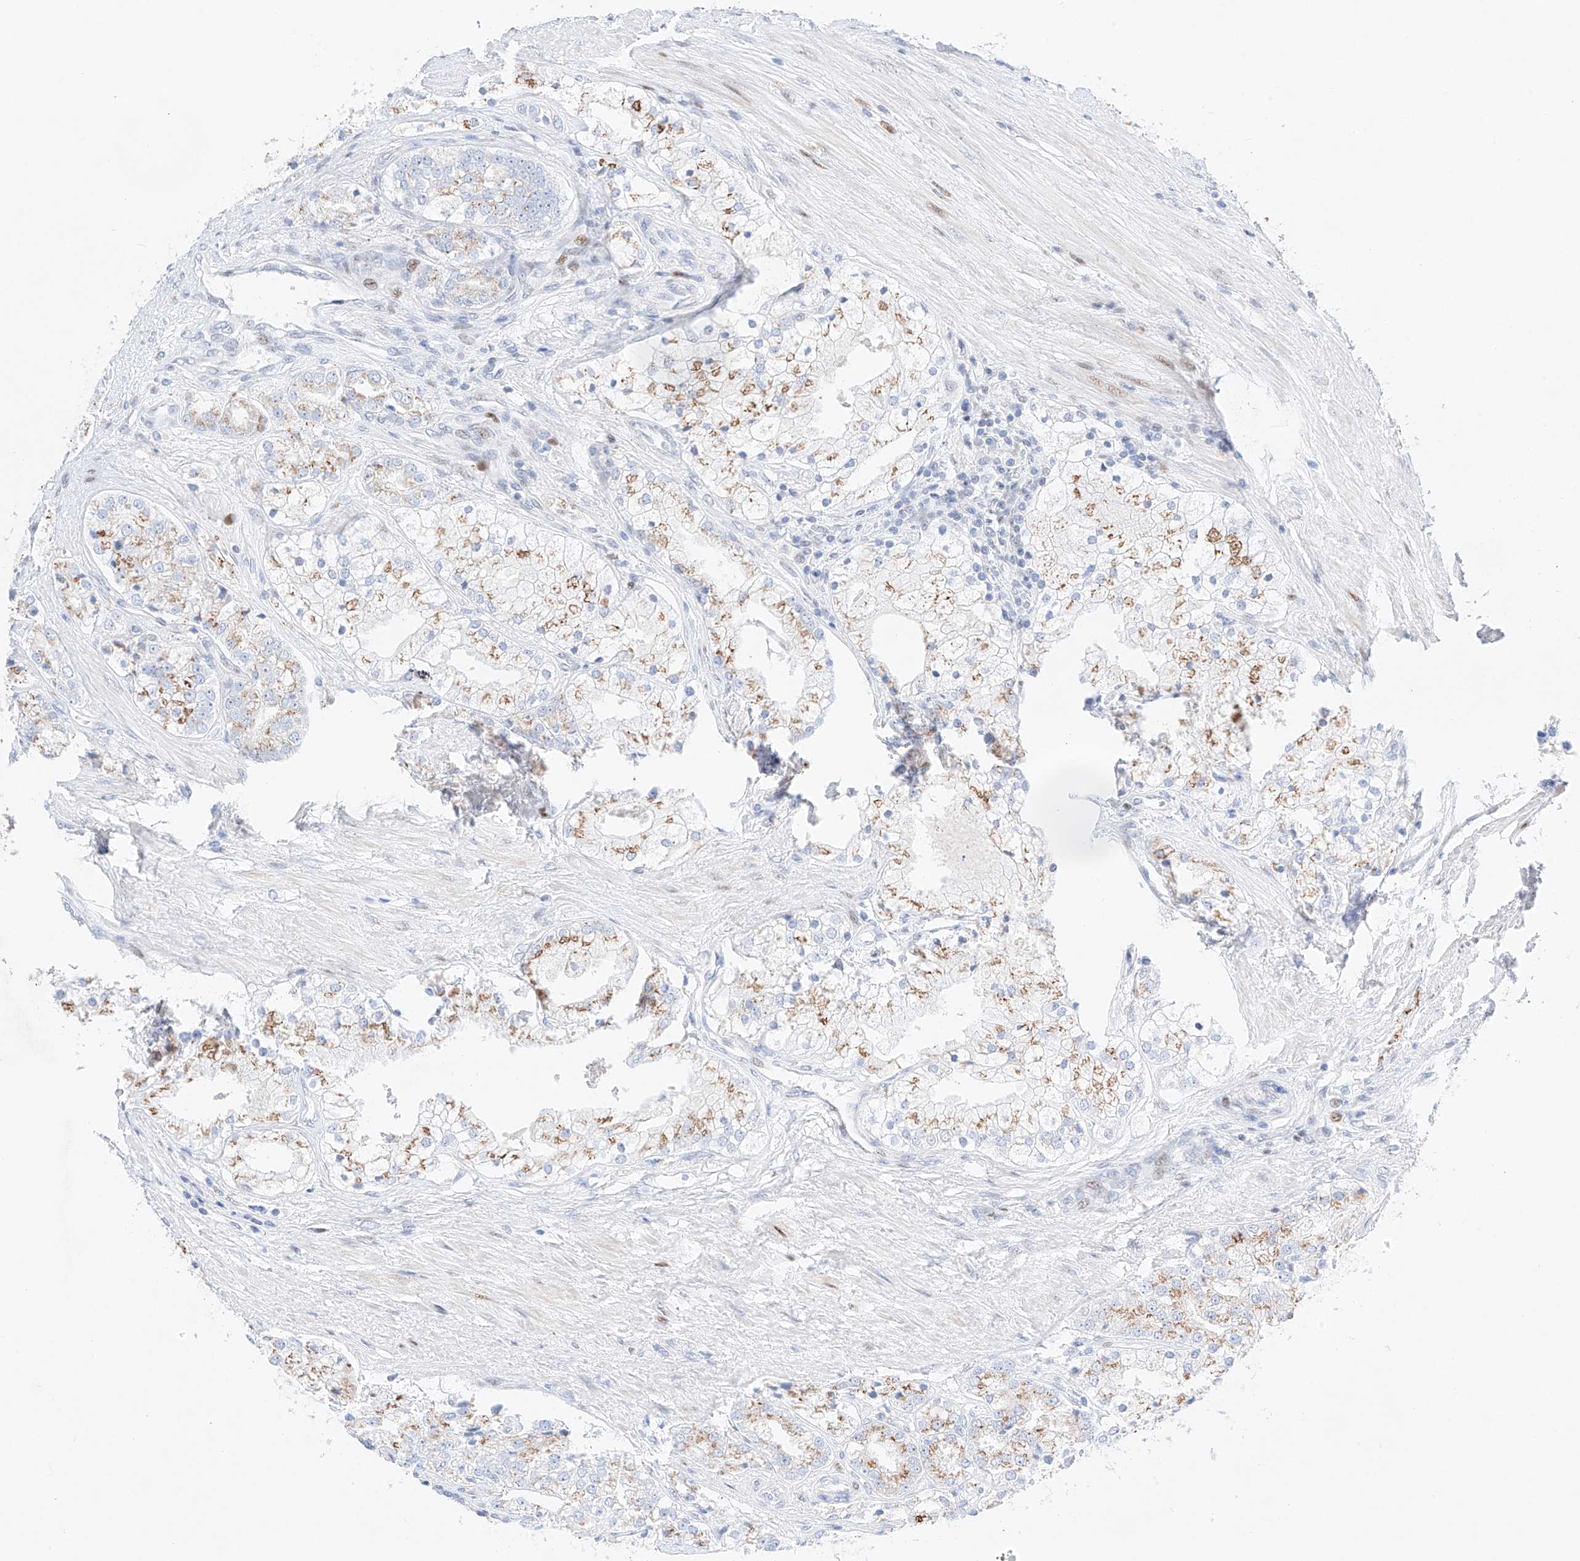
{"staining": {"intensity": "moderate", "quantity": ">75%", "location": "cytoplasmic/membranous"}, "tissue": "prostate cancer", "cell_type": "Tumor cells", "image_type": "cancer", "snomed": [{"axis": "morphology", "description": "Adenocarcinoma, High grade"}, {"axis": "topography", "description": "Prostate"}], "caption": "High-magnification brightfield microscopy of high-grade adenocarcinoma (prostate) stained with DAB (3,3'-diaminobenzidine) (brown) and counterstained with hematoxylin (blue). tumor cells exhibit moderate cytoplasmic/membranous staining is present in approximately>75% of cells.", "gene": "NT5C3B", "patient": {"sex": "male", "age": 50}}